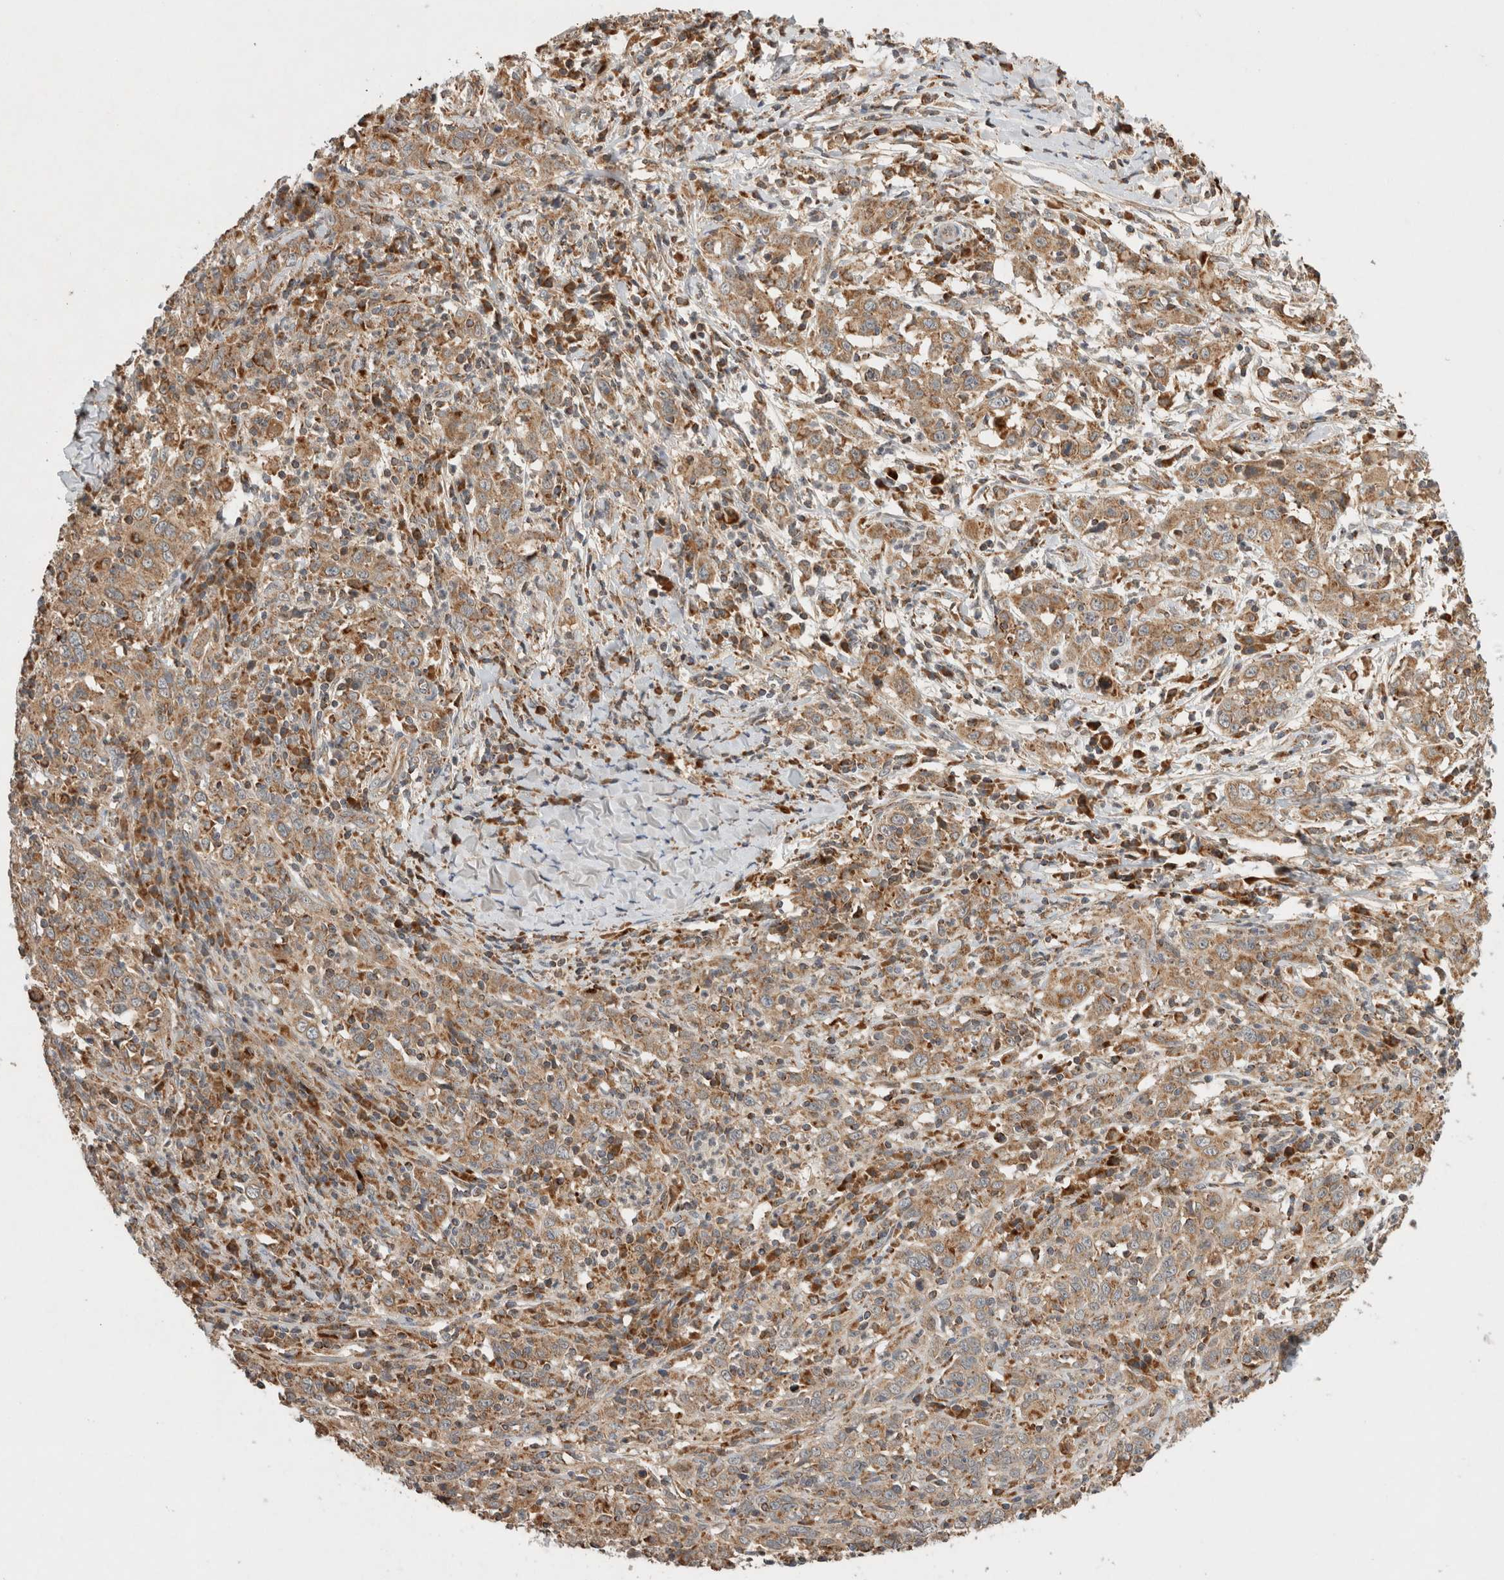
{"staining": {"intensity": "moderate", "quantity": ">75%", "location": "cytoplasmic/membranous"}, "tissue": "cervical cancer", "cell_type": "Tumor cells", "image_type": "cancer", "snomed": [{"axis": "morphology", "description": "Squamous cell carcinoma, NOS"}, {"axis": "topography", "description": "Cervix"}], "caption": "Immunohistochemistry image of cervical squamous cell carcinoma stained for a protein (brown), which demonstrates medium levels of moderate cytoplasmic/membranous expression in approximately >75% of tumor cells.", "gene": "AMPD1", "patient": {"sex": "female", "age": 46}}